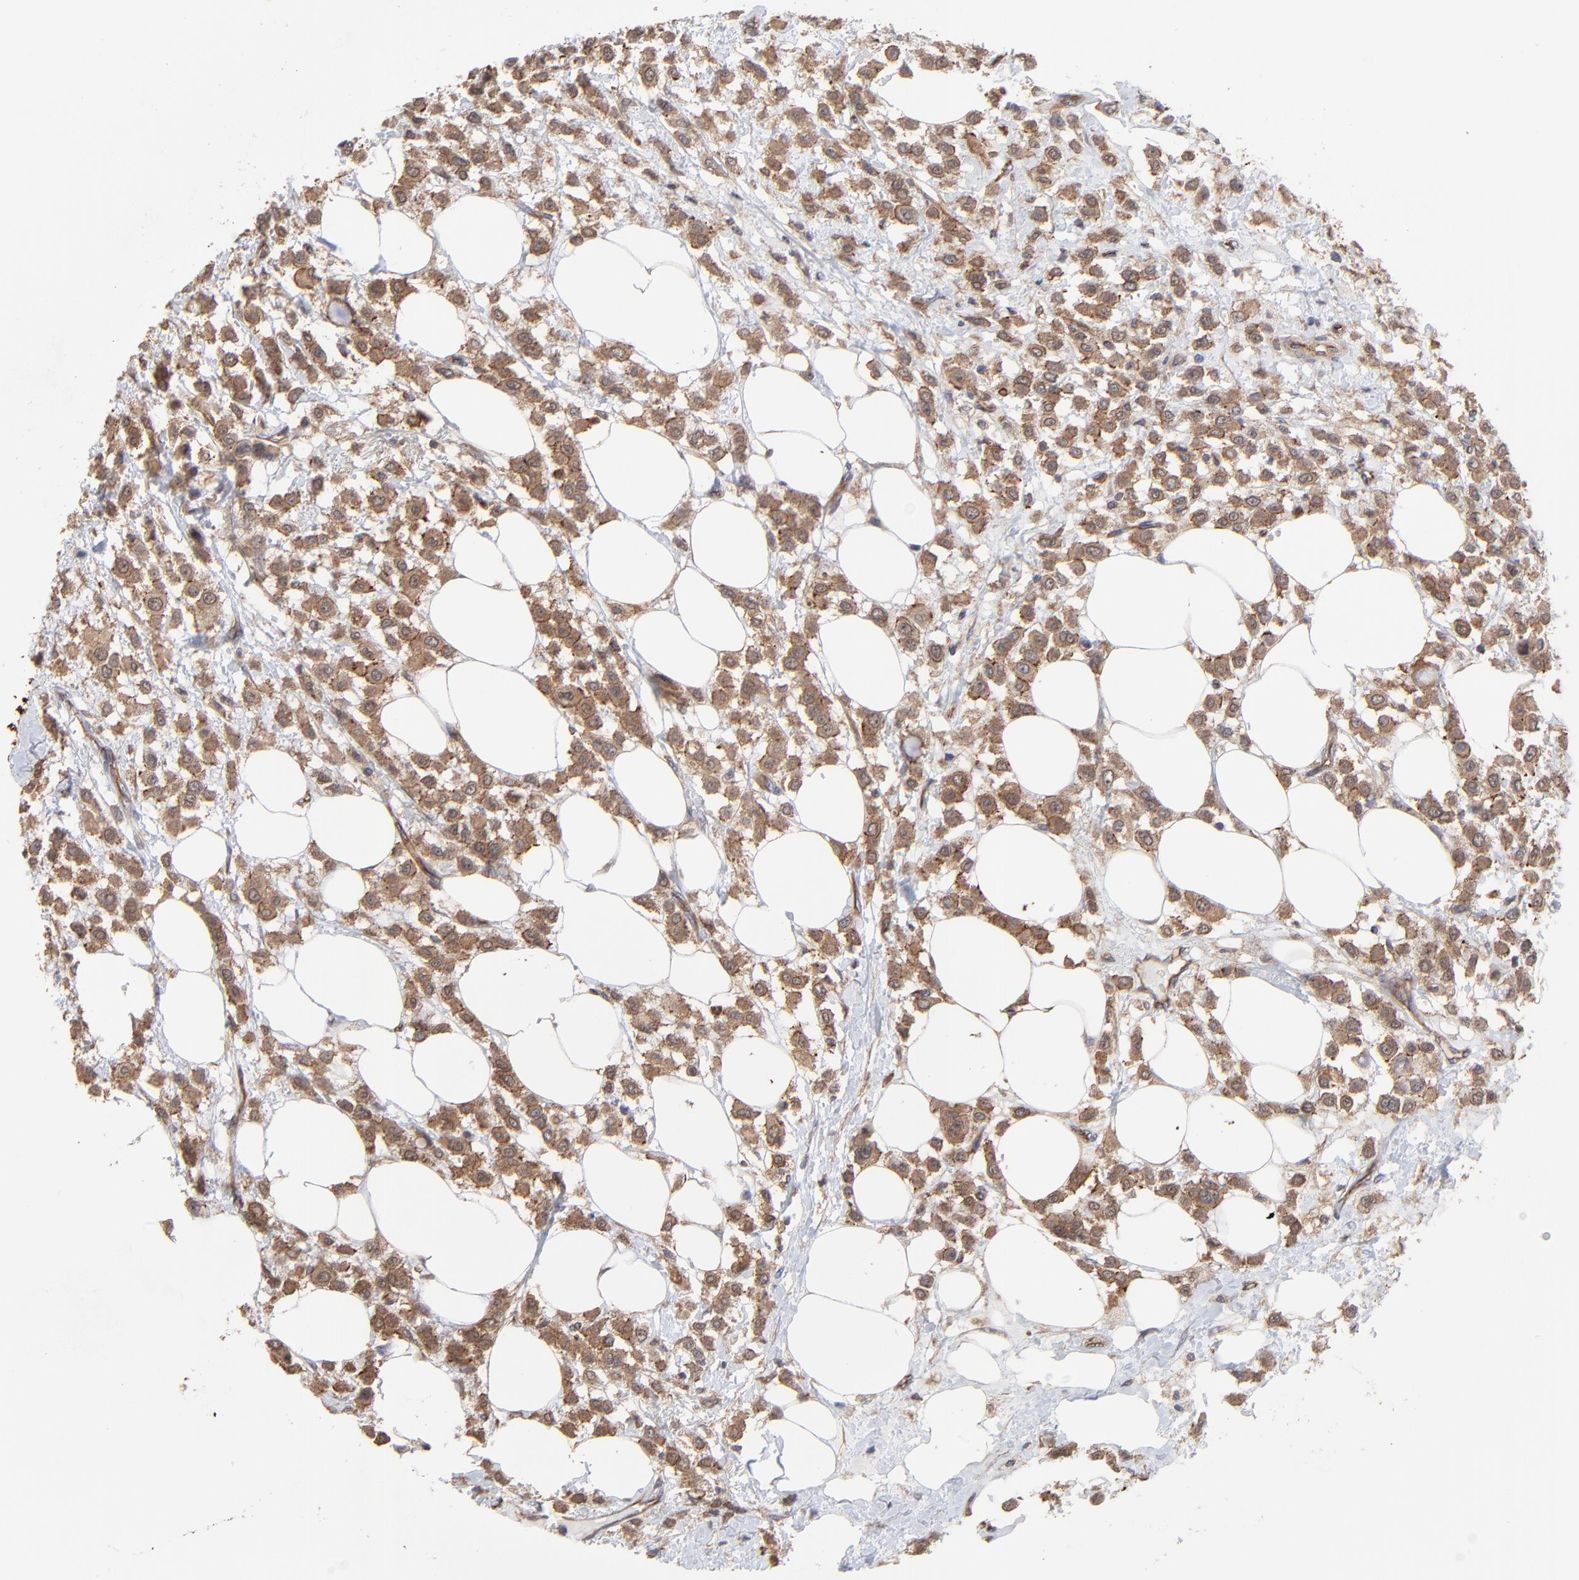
{"staining": {"intensity": "moderate", "quantity": ">75%", "location": "cytoplasmic/membranous"}, "tissue": "breast cancer", "cell_type": "Tumor cells", "image_type": "cancer", "snomed": [{"axis": "morphology", "description": "Lobular carcinoma"}, {"axis": "topography", "description": "Breast"}], "caption": "Immunohistochemical staining of breast cancer (lobular carcinoma) shows medium levels of moderate cytoplasmic/membranous protein expression in approximately >75% of tumor cells. (Brightfield microscopy of DAB IHC at high magnification).", "gene": "ARMT1", "patient": {"sex": "female", "age": 85}}